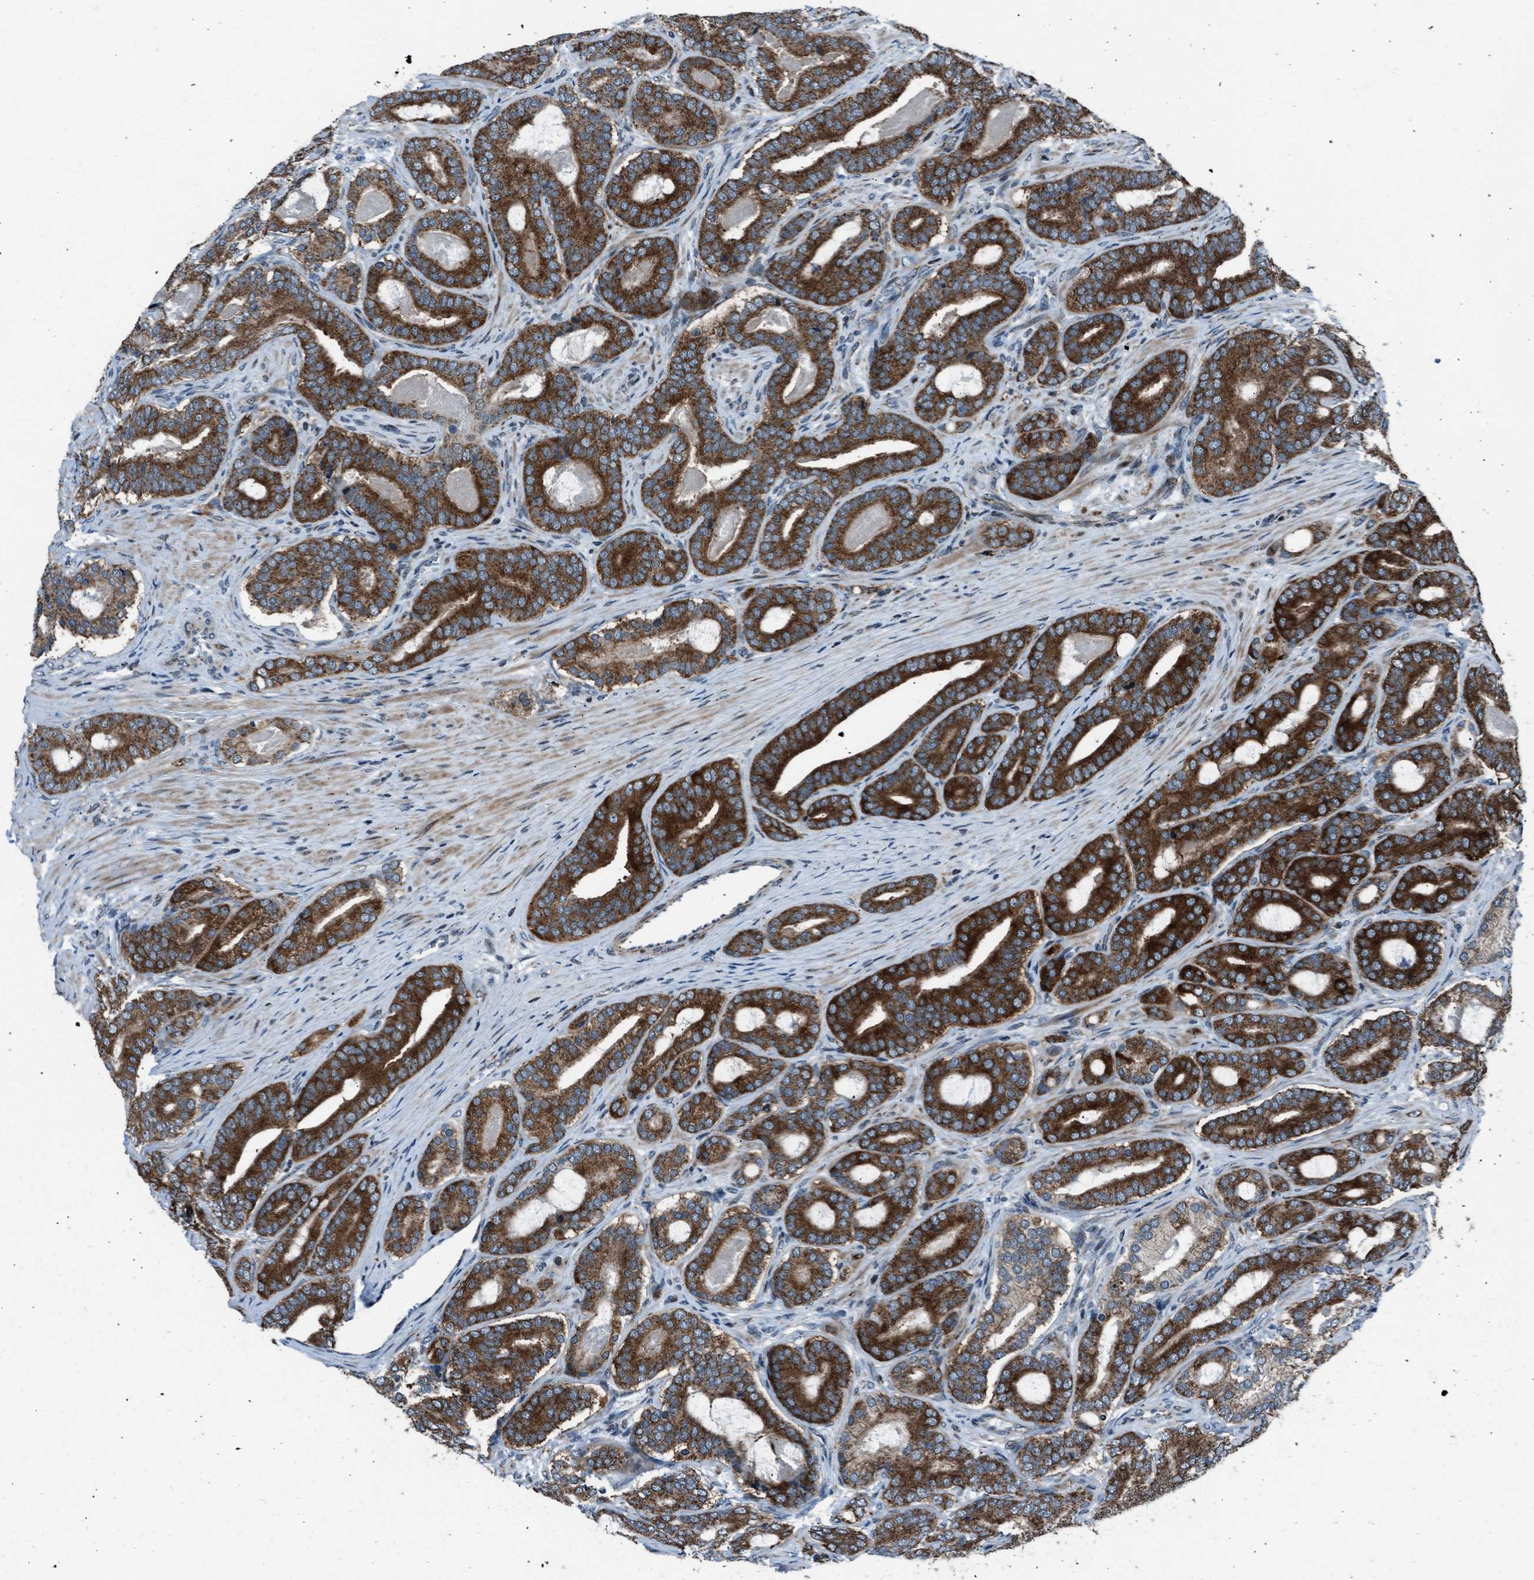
{"staining": {"intensity": "strong", "quantity": ">75%", "location": "cytoplasmic/membranous"}, "tissue": "prostate cancer", "cell_type": "Tumor cells", "image_type": "cancer", "snomed": [{"axis": "morphology", "description": "Adenocarcinoma, High grade"}, {"axis": "topography", "description": "Prostate"}], "caption": "Strong cytoplasmic/membranous staining is identified in about >75% of tumor cells in high-grade adenocarcinoma (prostate). The protein of interest is shown in brown color, while the nuclei are stained blue.", "gene": "MORC3", "patient": {"sex": "male", "age": 60}}